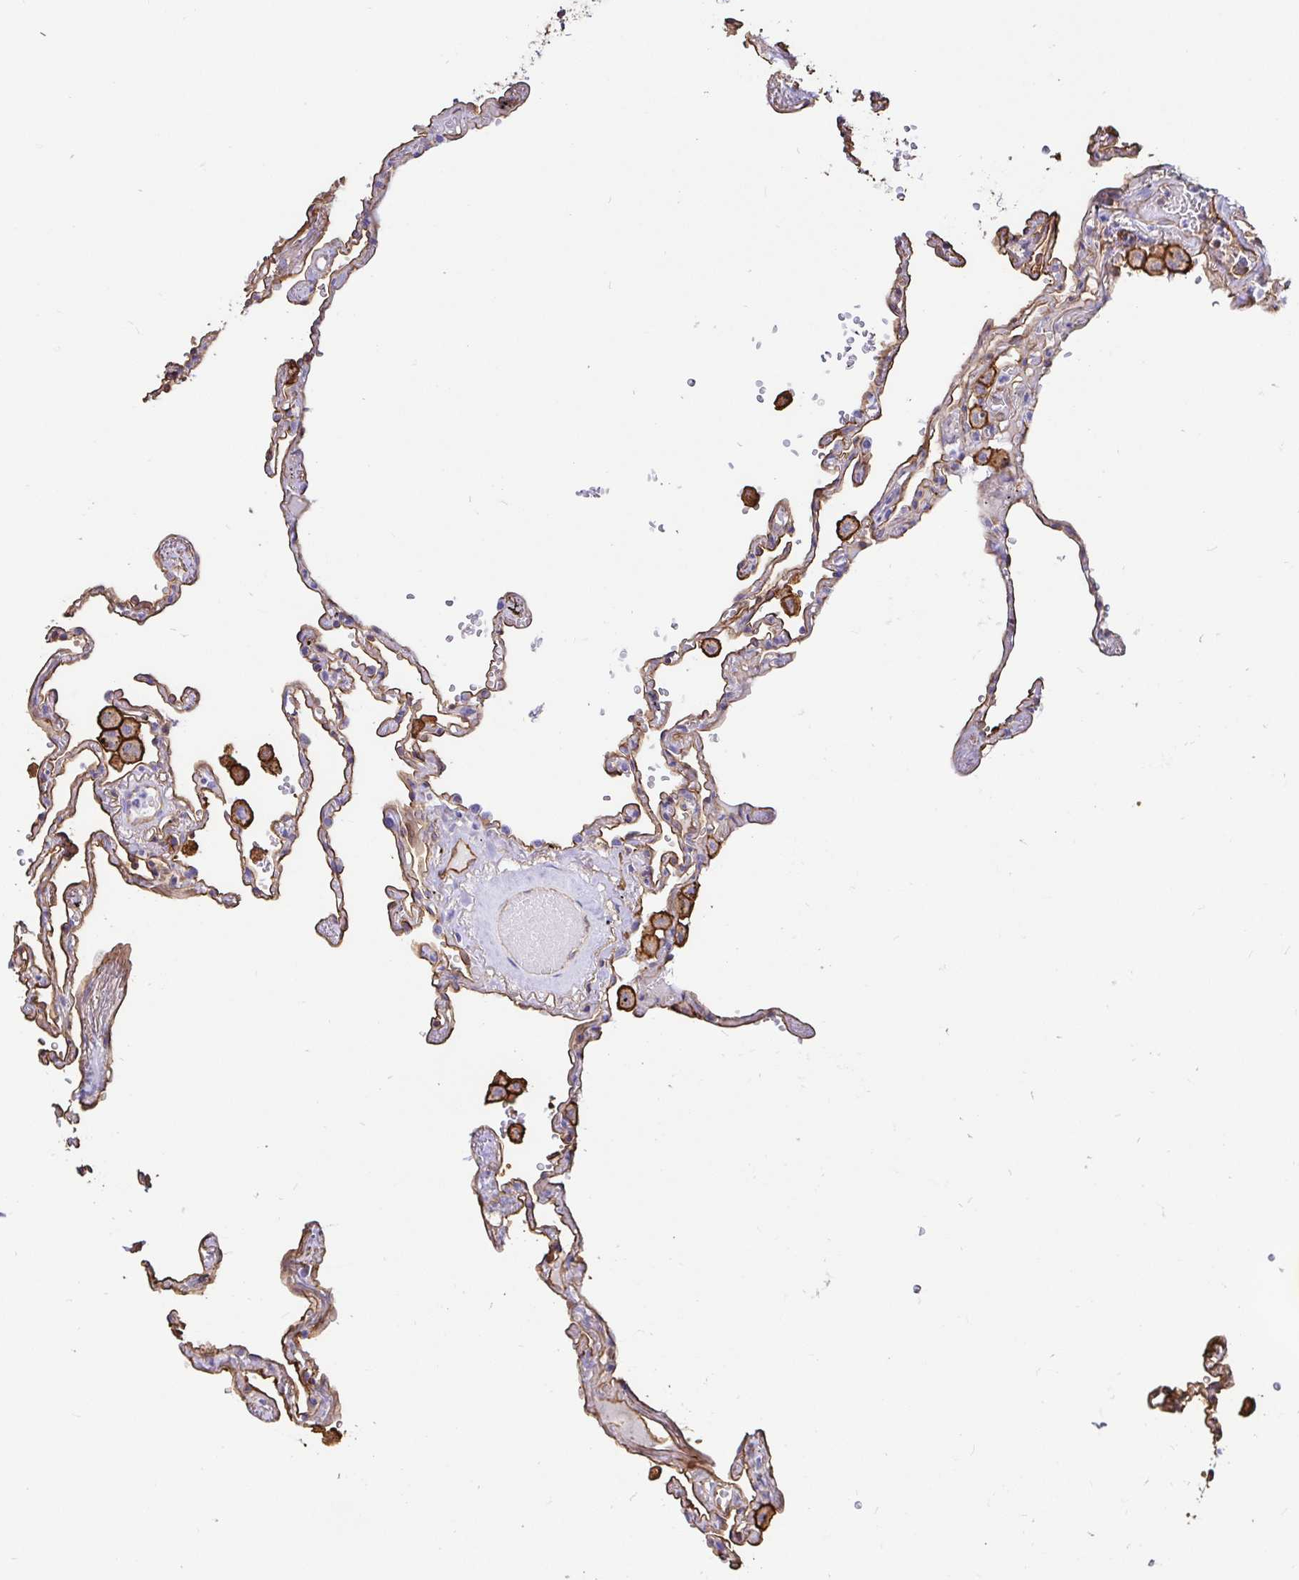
{"staining": {"intensity": "moderate", "quantity": ">75%", "location": "cytoplasmic/membranous"}, "tissue": "lung", "cell_type": "Alveolar cells", "image_type": "normal", "snomed": [{"axis": "morphology", "description": "Normal tissue, NOS"}, {"axis": "topography", "description": "Lung"}], "caption": "Immunohistochemistry (IHC) (DAB (3,3'-diaminobenzidine)) staining of benign human lung displays moderate cytoplasmic/membranous protein expression in about >75% of alveolar cells. (DAB IHC with brightfield microscopy, high magnification).", "gene": "ANXA2", "patient": {"sex": "female", "age": 67}}